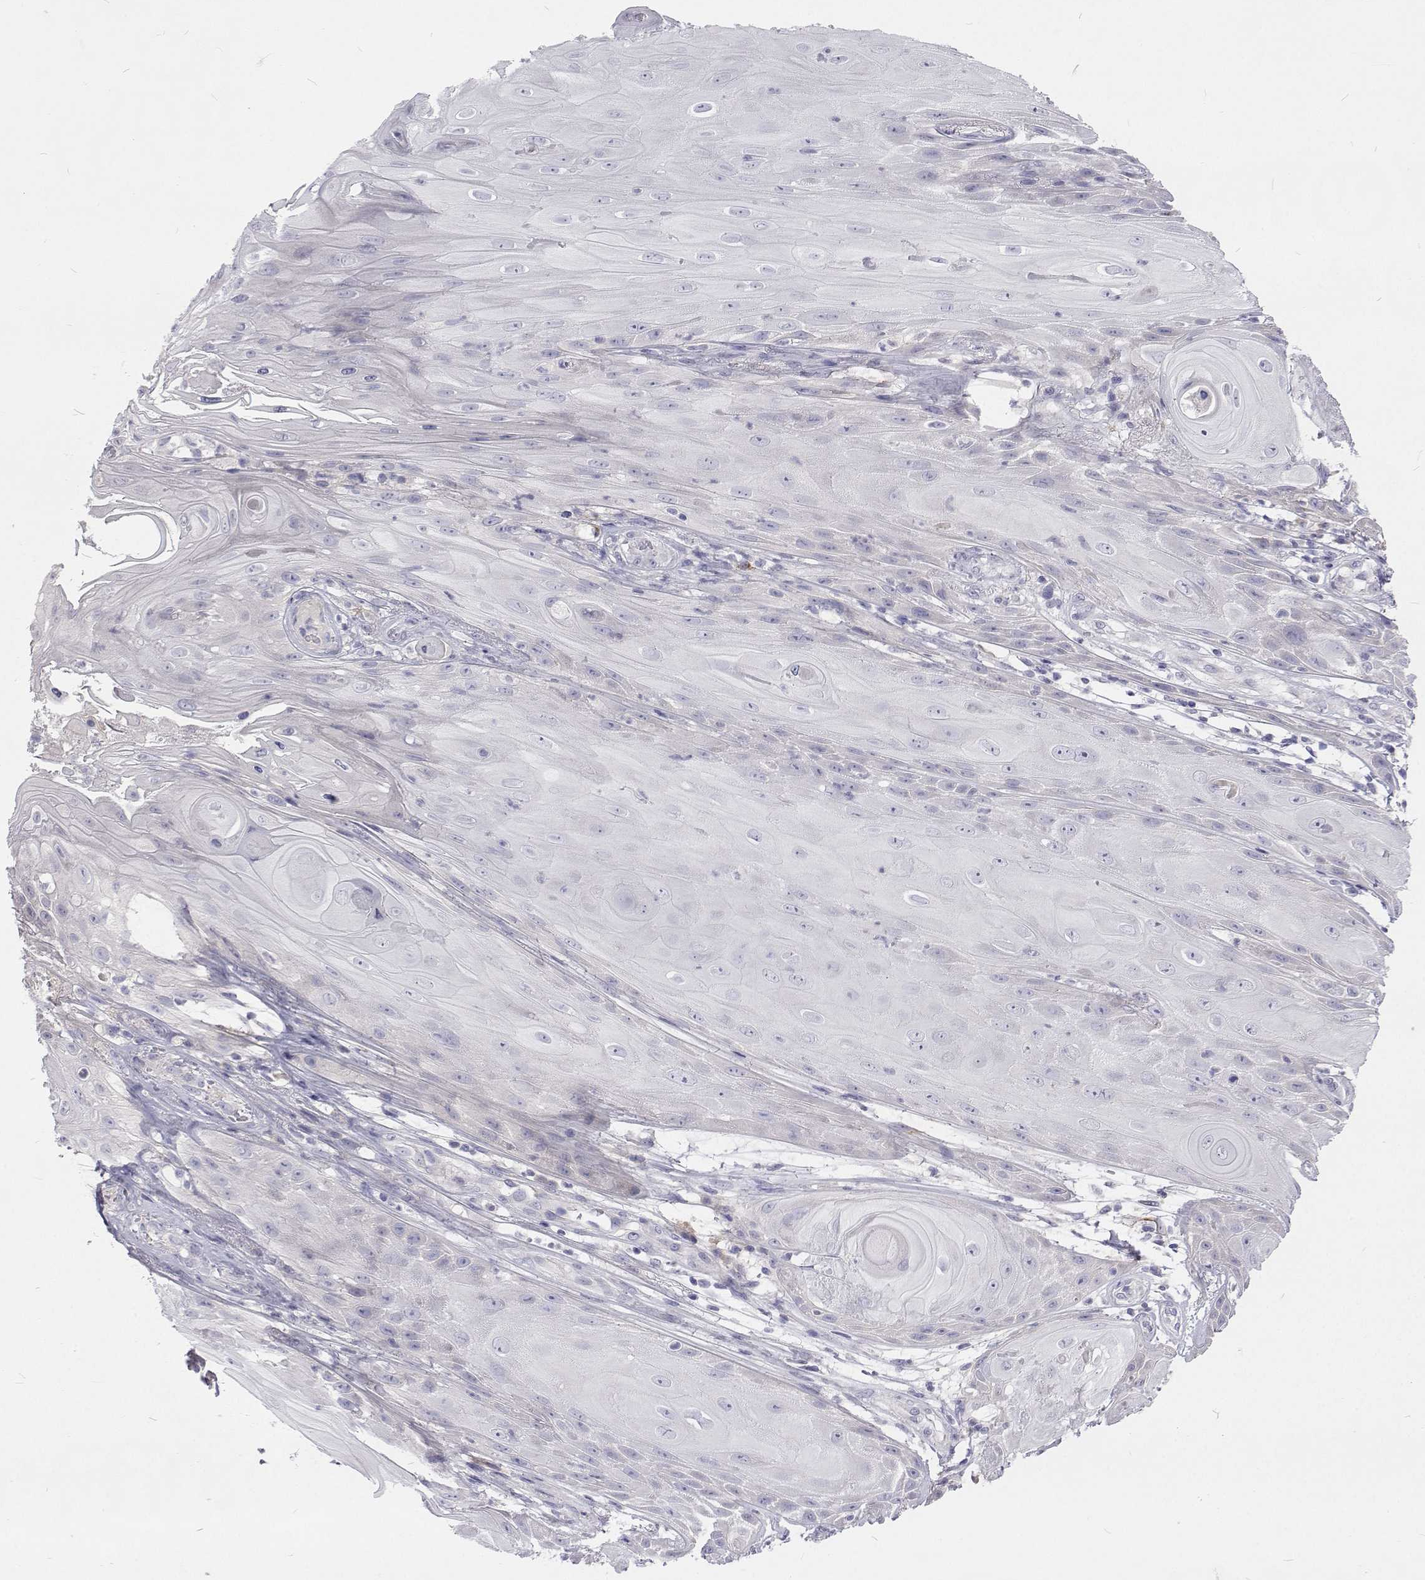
{"staining": {"intensity": "negative", "quantity": "none", "location": "none"}, "tissue": "skin cancer", "cell_type": "Tumor cells", "image_type": "cancer", "snomed": [{"axis": "morphology", "description": "Squamous cell carcinoma, NOS"}, {"axis": "topography", "description": "Skin"}], "caption": "Immunohistochemical staining of skin squamous cell carcinoma displays no significant positivity in tumor cells.", "gene": "NPR3", "patient": {"sex": "male", "age": 62}}